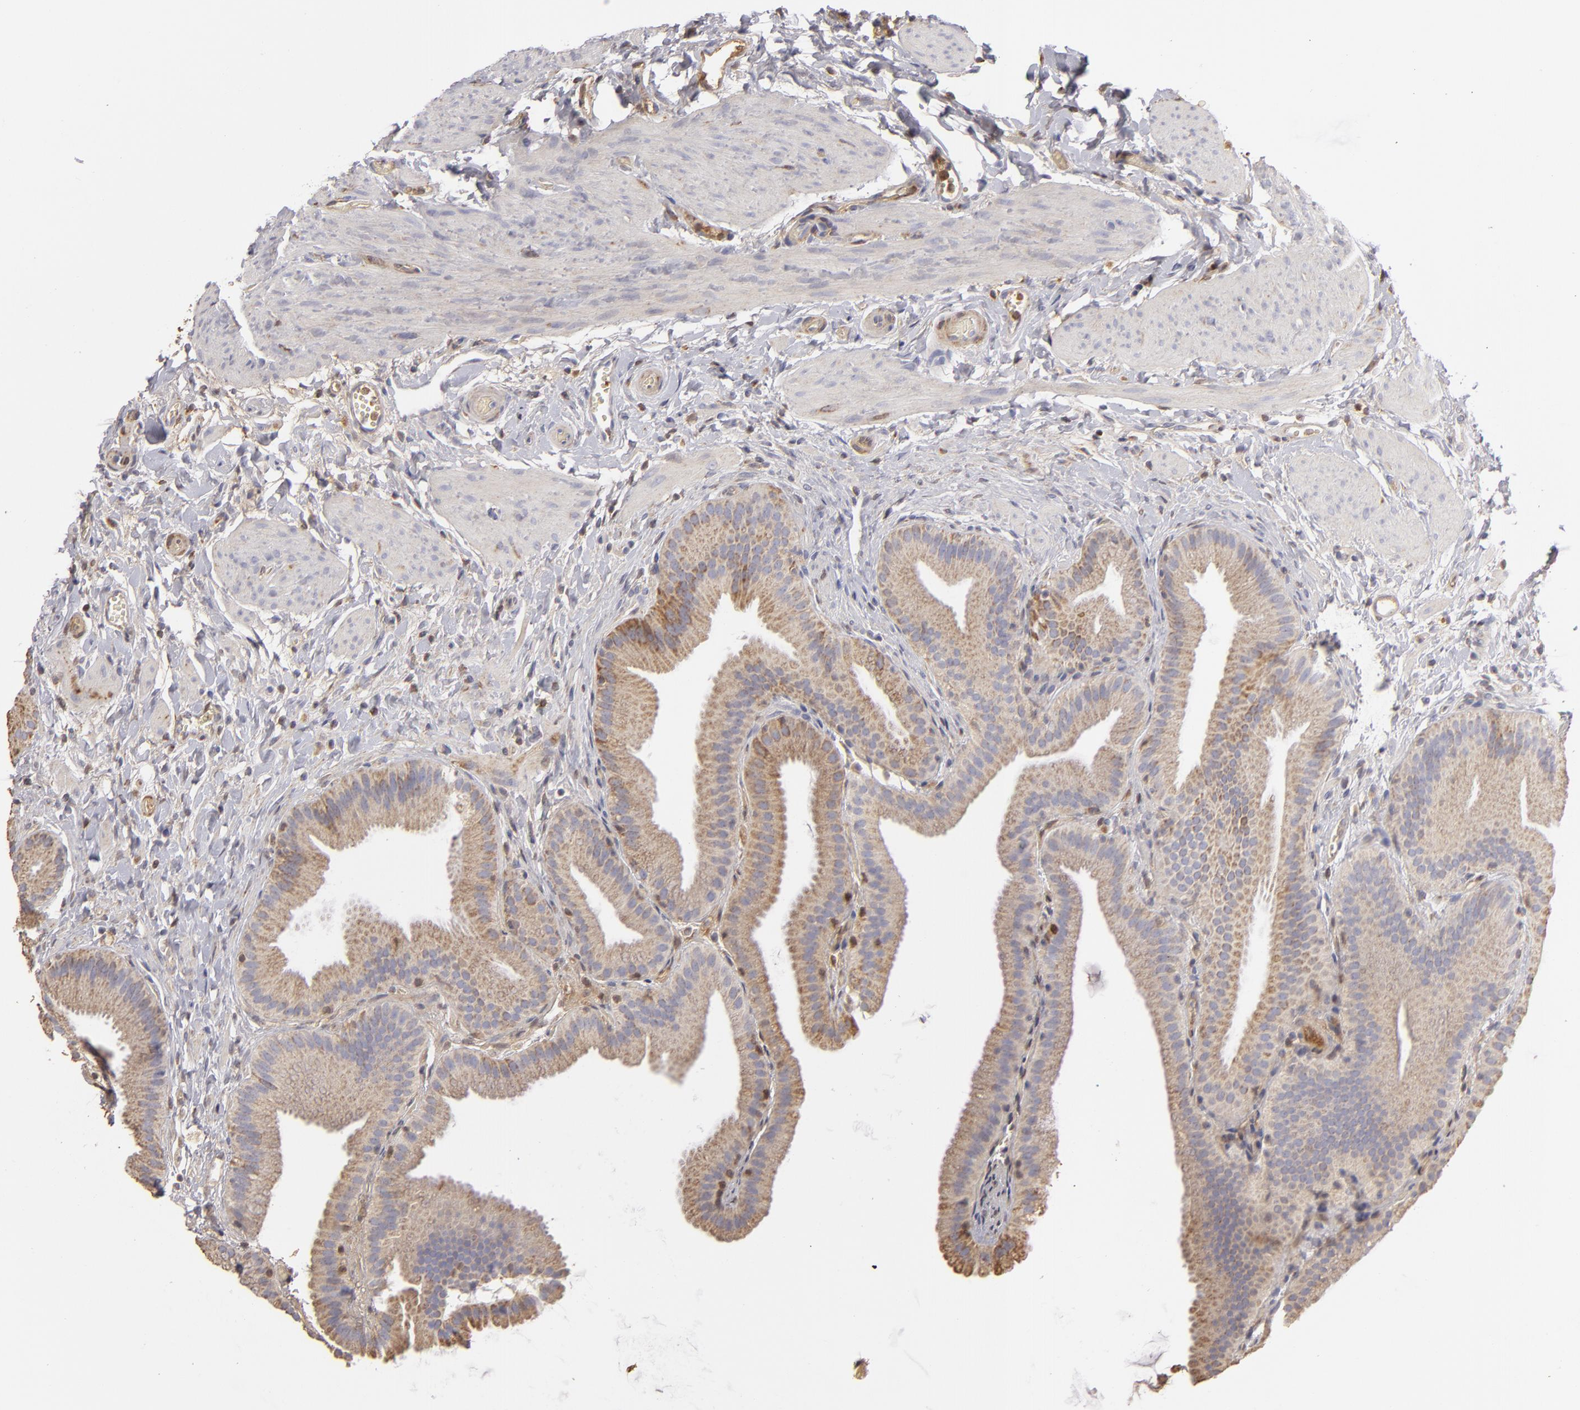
{"staining": {"intensity": "weak", "quantity": ">75%", "location": "cytoplasmic/membranous"}, "tissue": "gallbladder", "cell_type": "Glandular cells", "image_type": "normal", "snomed": [{"axis": "morphology", "description": "Normal tissue, NOS"}, {"axis": "topography", "description": "Gallbladder"}], "caption": "Immunohistochemical staining of unremarkable human gallbladder reveals weak cytoplasmic/membranous protein positivity in about >75% of glandular cells. (Brightfield microscopy of DAB IHC at high magnification).", "gene": "CFB", "patient": {"sex": "female", "age": 63}}